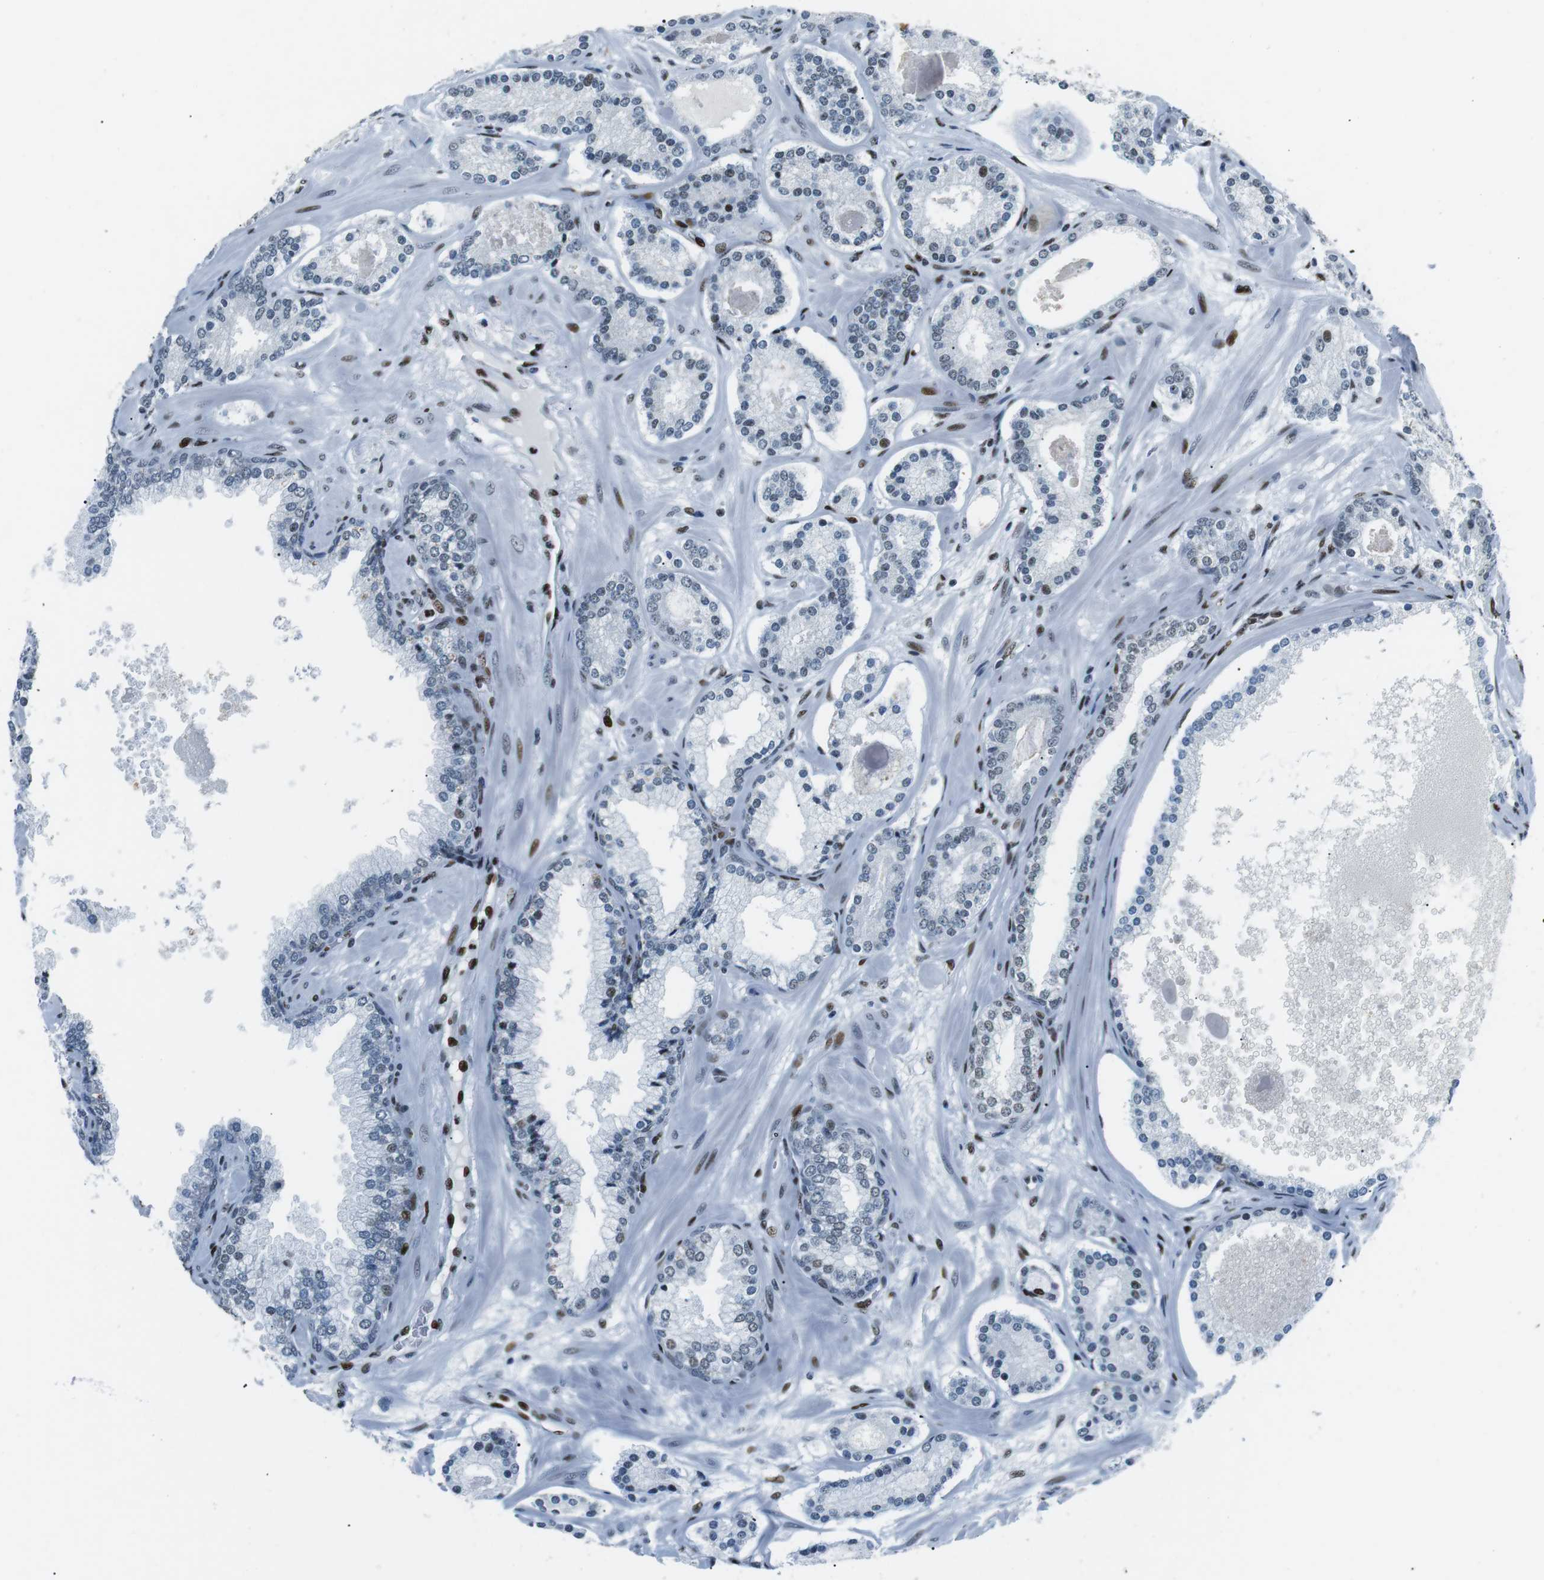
{"staining": {"intensity": "moderate", "quantity": "<25%", "location": "nuclear"}, "tissue": "prostate cancer", "cell_type": "Tumor cells", "image_type": "cancer", "snomed": [{"axis": "morphology", "description": "Adenocarcinoma, Low grade"}, {"axis": "topography", "description": "Prostate"}], "caption": "Immunohistochemistry (IHC) photomicrograph of human prostate cancer stained for a protein (brown), which reveals low levels of moderate nuclear positivity in approximately <25% of tumor cells.", "gene": "PML", "patient": {"sex": "male", "age": 63}}